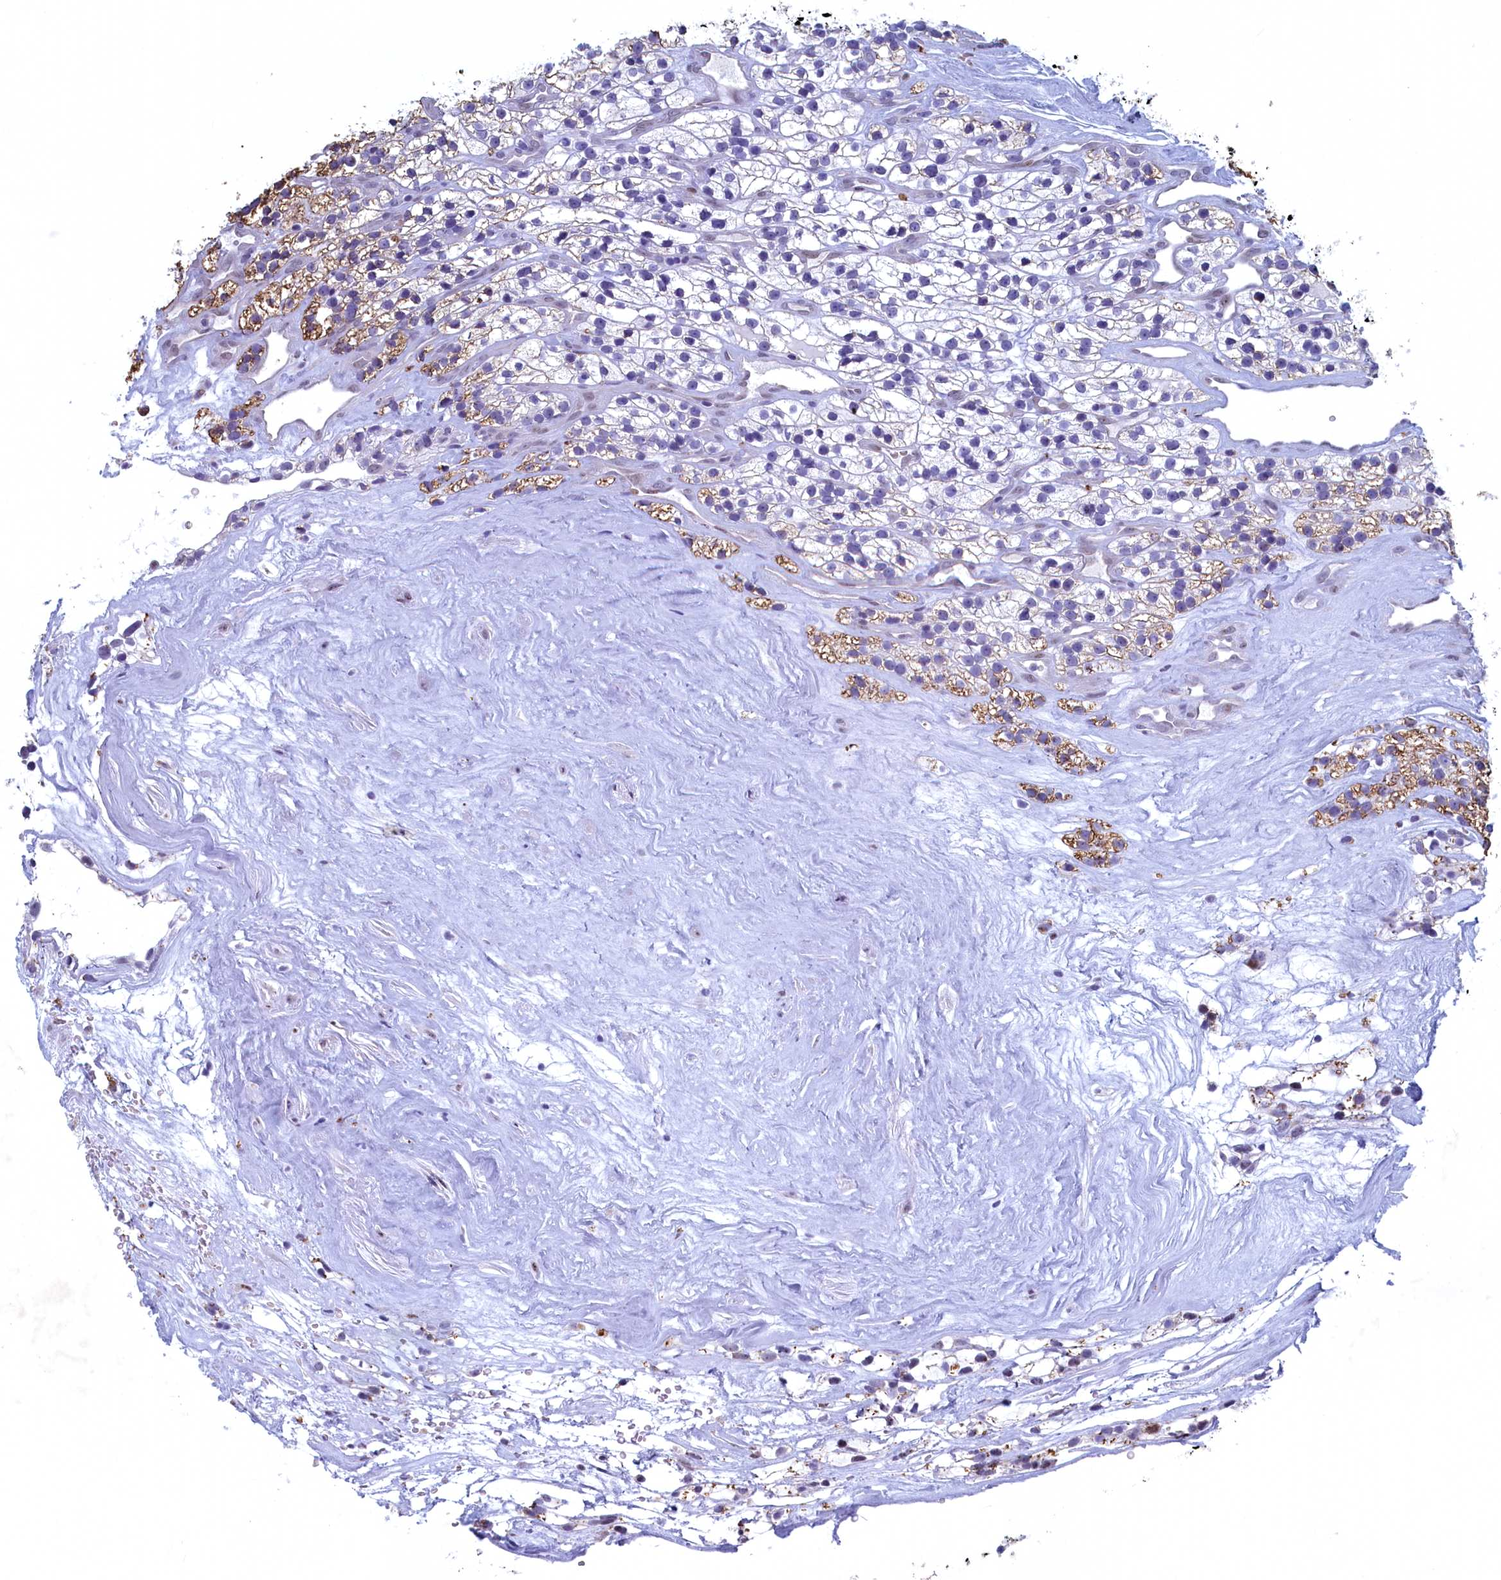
{"staining": {"intensity": "moderate", "quantity": "<25%", "location": "cytoplasmic/membranous"}, "tissue": "renal cancer", "cell_type": "Tumor cells", "image_type": "cancer", "snomed": [{"axis": "morphology", "description": "Adenocarcinoma, NOS"}, {"axis": "topography", "description": "Kidney"}], "caption": "Renal adenocarcinoma stained for a protein shows moderate cytoplasmic/membranous positivity in tumor cells. The protein of interest is stained brown, and the nuclei are stained in blue (DAB (3,3'-diaminobenzidine) IHC with brightfield microscopy, high magnification).", "gene": "WDR76", "patient": {"sex": "female", "age": 57}}